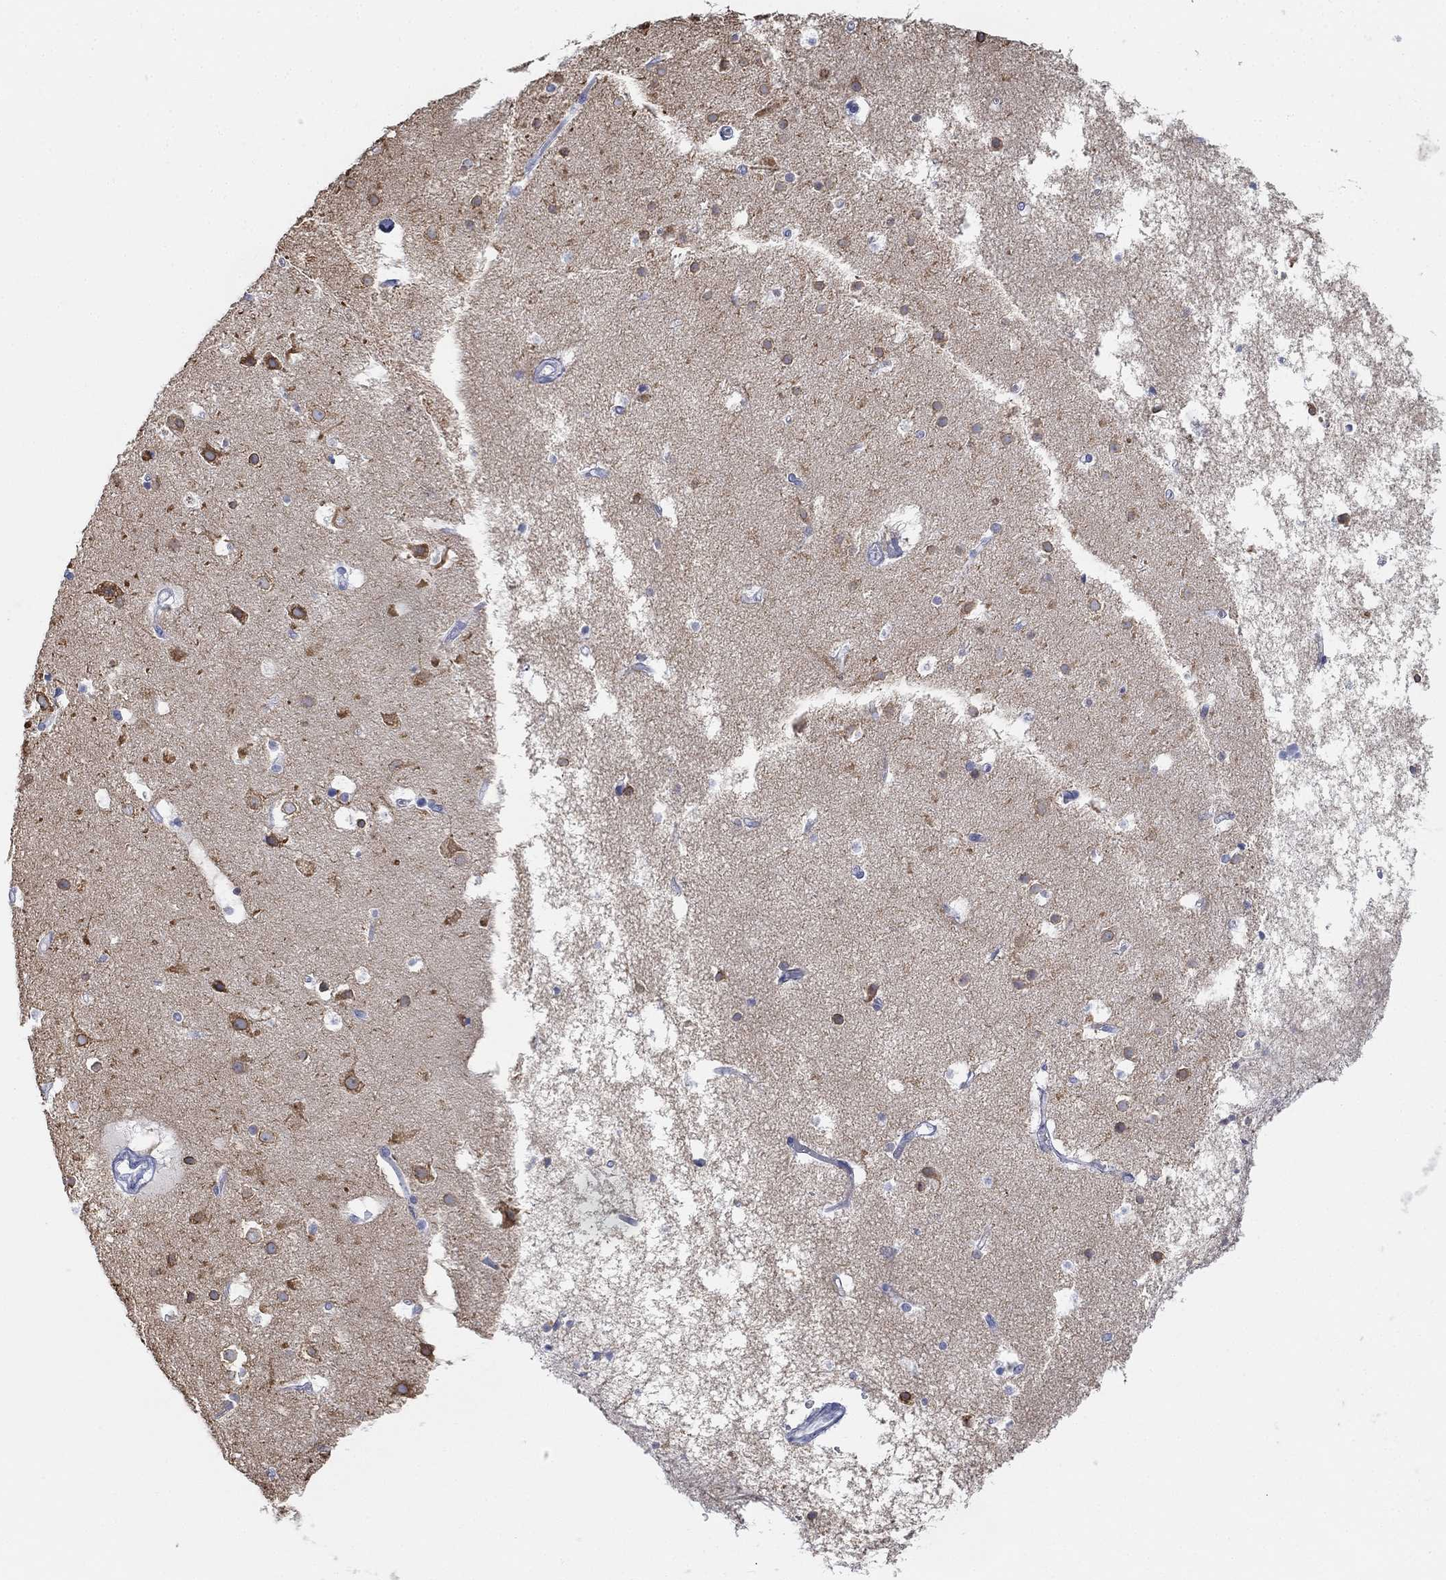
{"staining": {"intensity": "negative", "quantity": "none", "location": "none"}, "tissue": "cerebral cortex", "cell_type": "Endothelial cells", "image_type": "normal", "snomed": [{"axis": "morphology", "description": "Normal tissue, NOS"}, {"axis": "topography", "description": "Cerebral cortex"}], "caption": "The micrograph exhibits no significant positivity in endothelial cells of cerebral cortex.", "gene": "GCNA", "patient": {"sex": "female", "age": 52}}